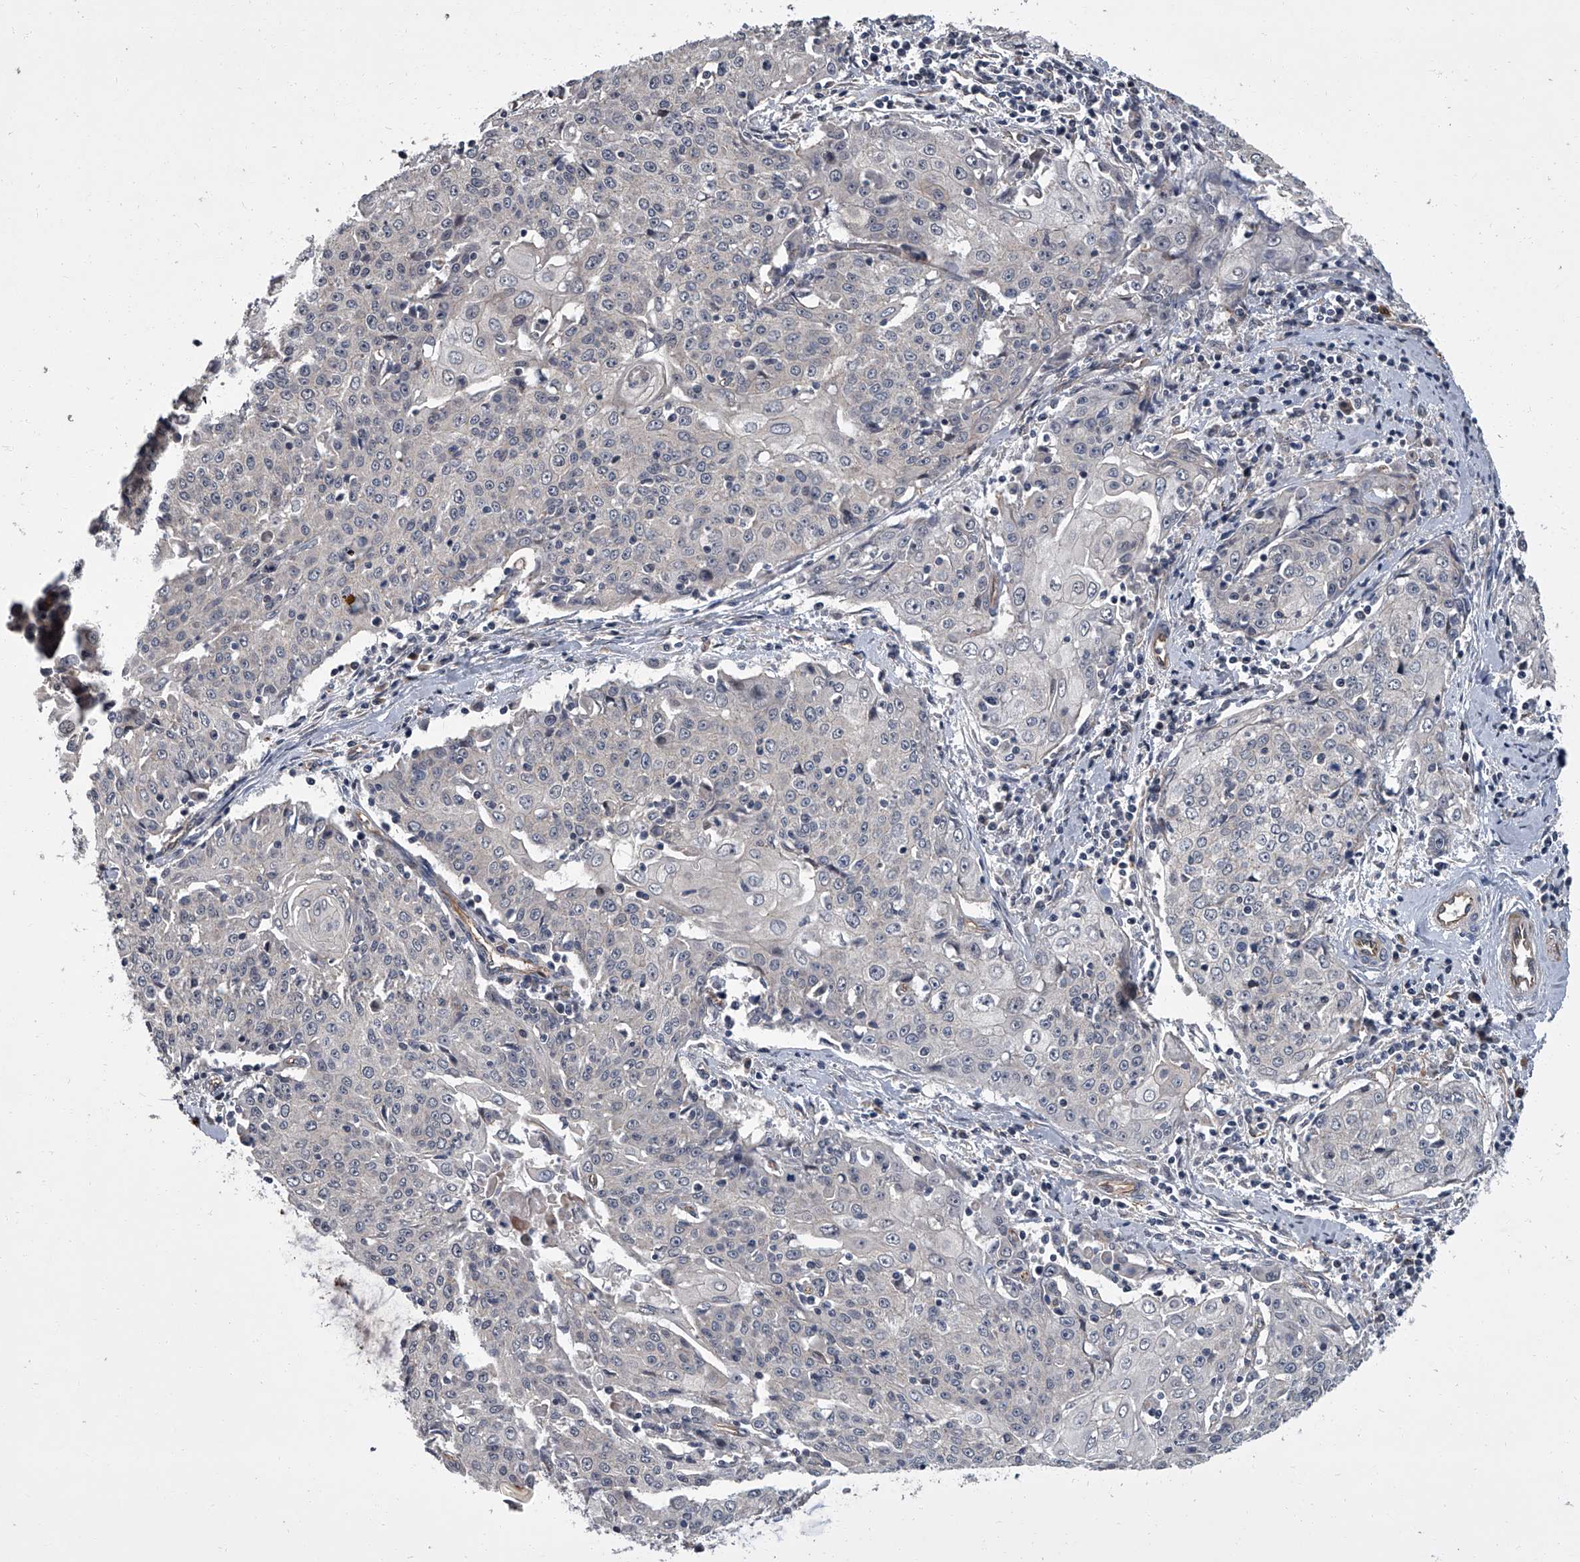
{"staining": {"intensity": "negative", "quantity": "none", "location": "none"}, "tissue": "cervical cancer", "cell_type": "Tumor cells", "image_type": "cancer", "snomed": [{"axis": "morphology", "description": "Squamous cell carcinoma, NOS"}, {"axis": "topography", "description": "Cervix"}], "caption": "A photomicrograph of human cervical cancer (squamous cell carcinoma) is negative for staining in tumor cells.", "gene": "SIRT4", "patient": {"sex": "female", "age": 48}}